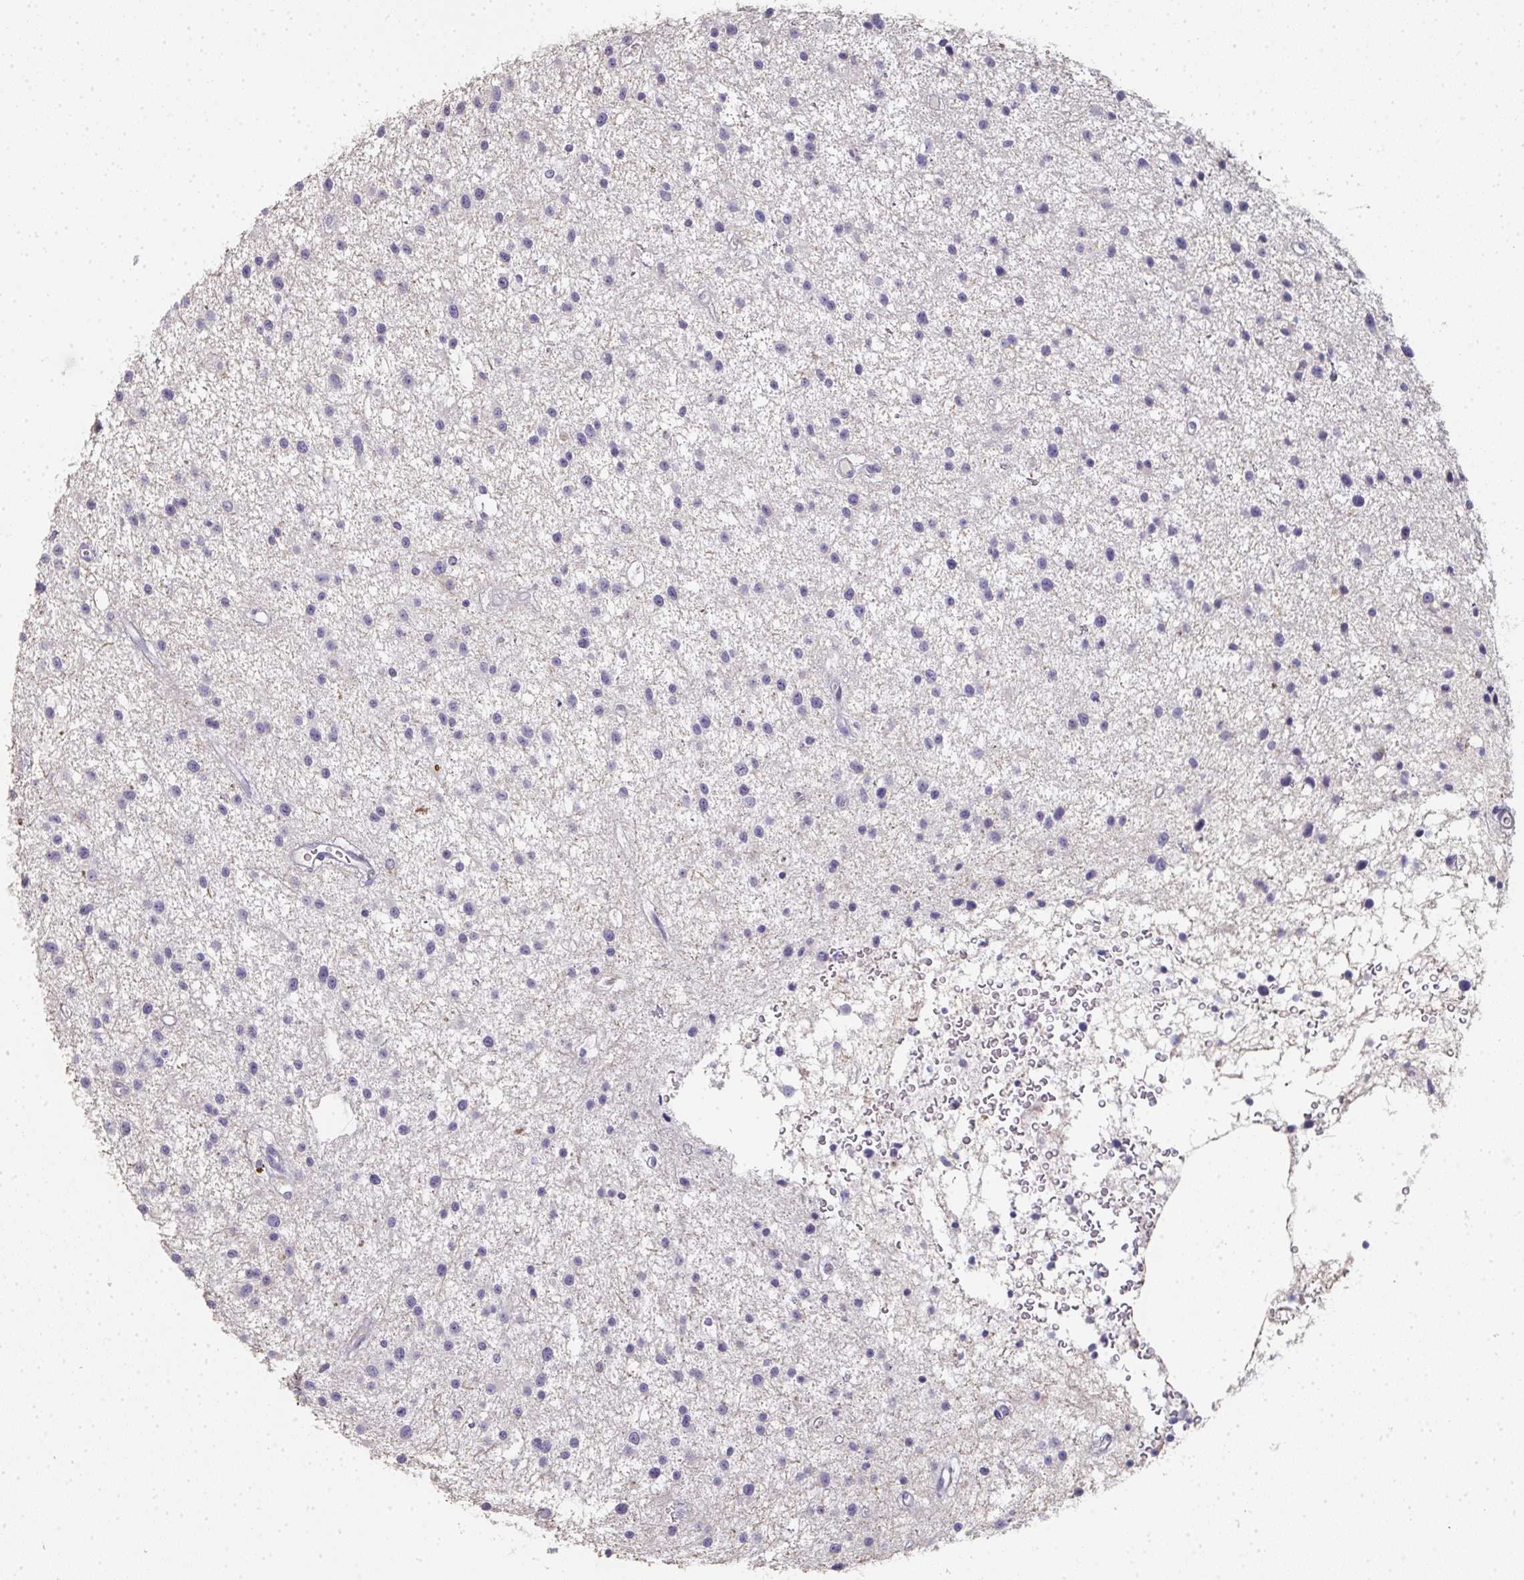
{"staining": {"intensity": "negative", "quantity": "none", "location": "none"}, "tissue": "glioma", "cell_type": "Tumor cells", "image_type": "cancer", "snomed": [{"axis": "morphology", "description": "Glioma, malignant, Low grade"}, {"axis": "topography", "description": "Brain"}], "caption": "The immunohistochemistry (IHC) micrograph has no significant staining in tumor cells of malignant low-grade glioma tissue.", "gene": "A1CF", "patient": {"sex": "male", "age": 43}}